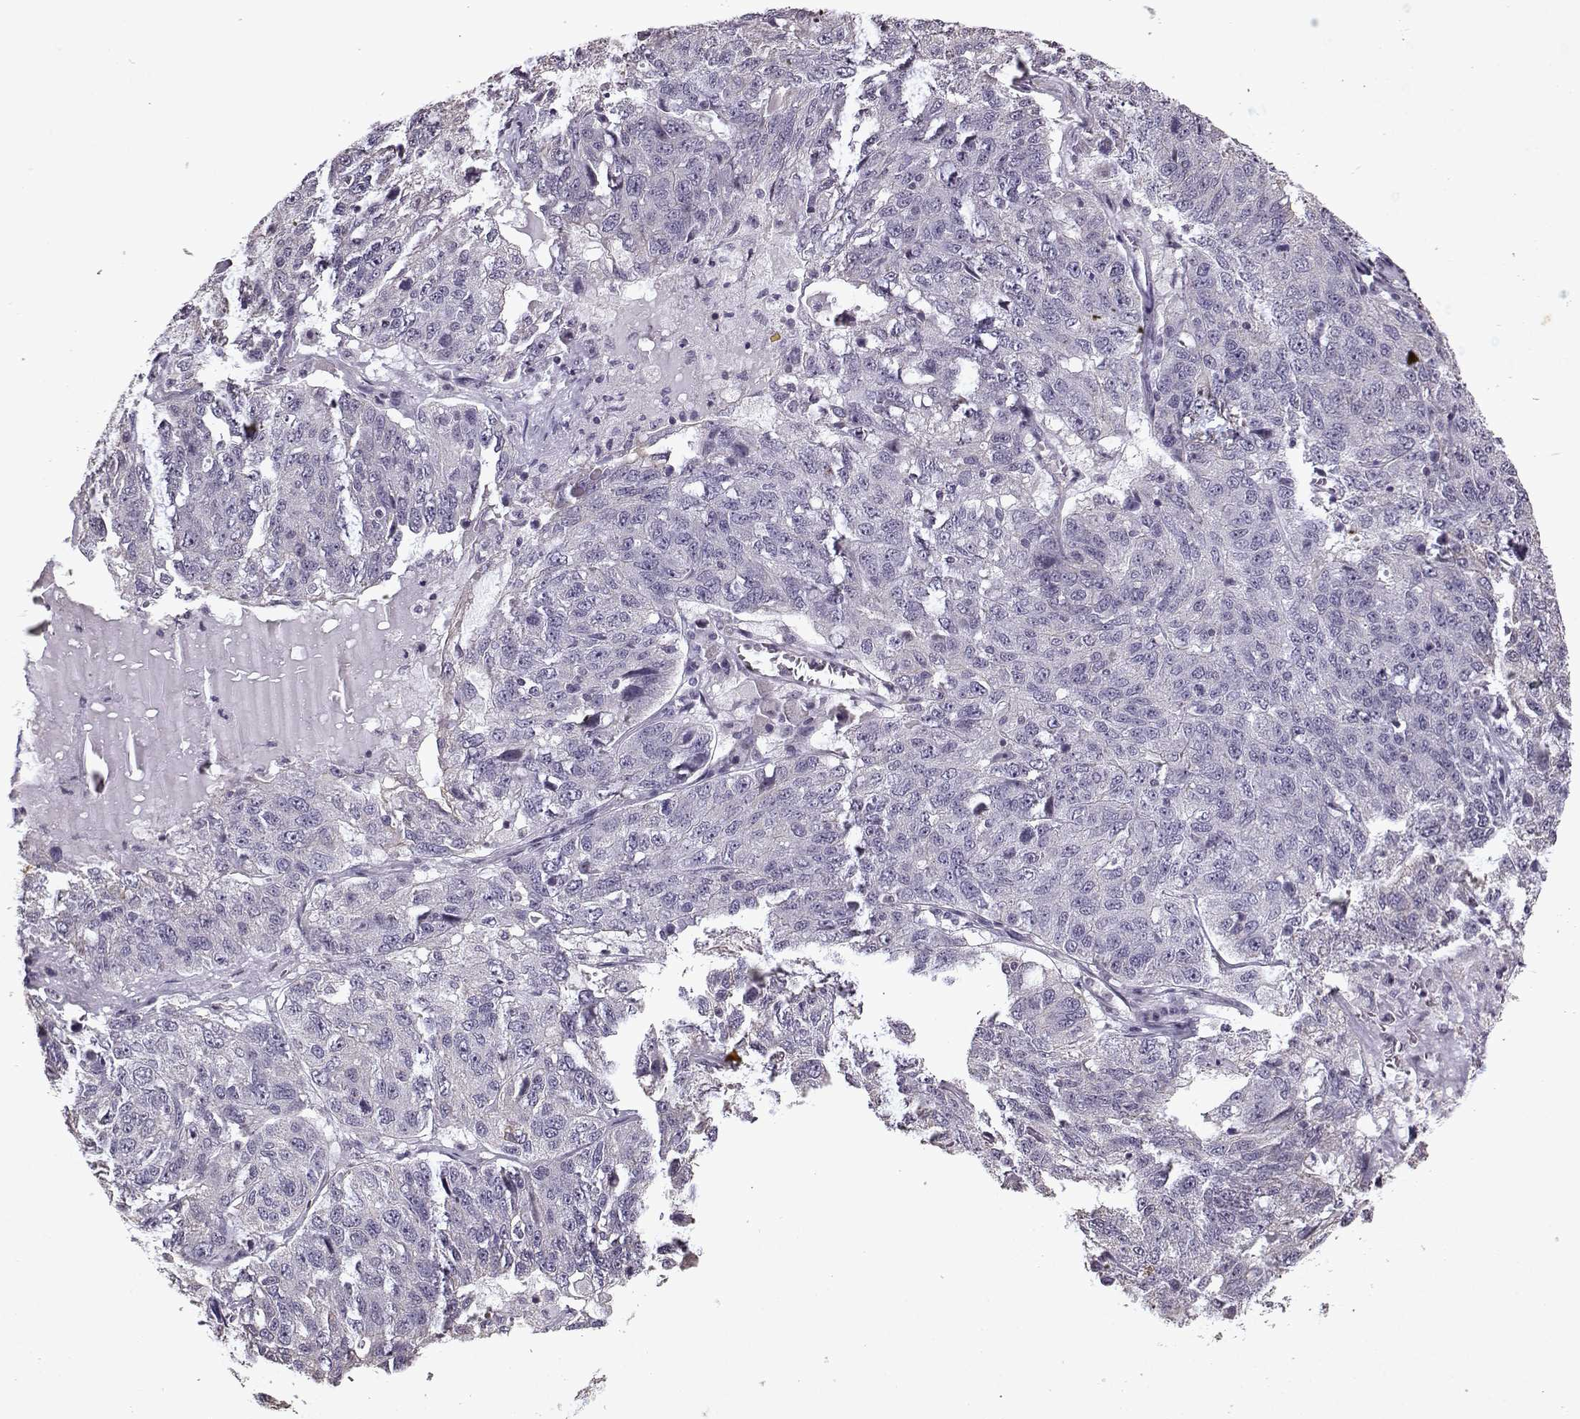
{"staining": {"intensity": "negative", "quantity": "none", "location": "none"}, "tissue": "ovarian cancer", "cell_type": "Tumor cells", "image_type": "cancer", "snomed": [{"axis": "morphology", "description": "Cystadenocarcinoma, serous, NOS"}, {"axis": "topography", "description": "Ovary"}], "caption": "The micrograph displays no staining of tumor cells in ovarian serous cystadenocarcinoma.", "gene": "KRT9", "patient": {"sex": "female", "age": 71}}